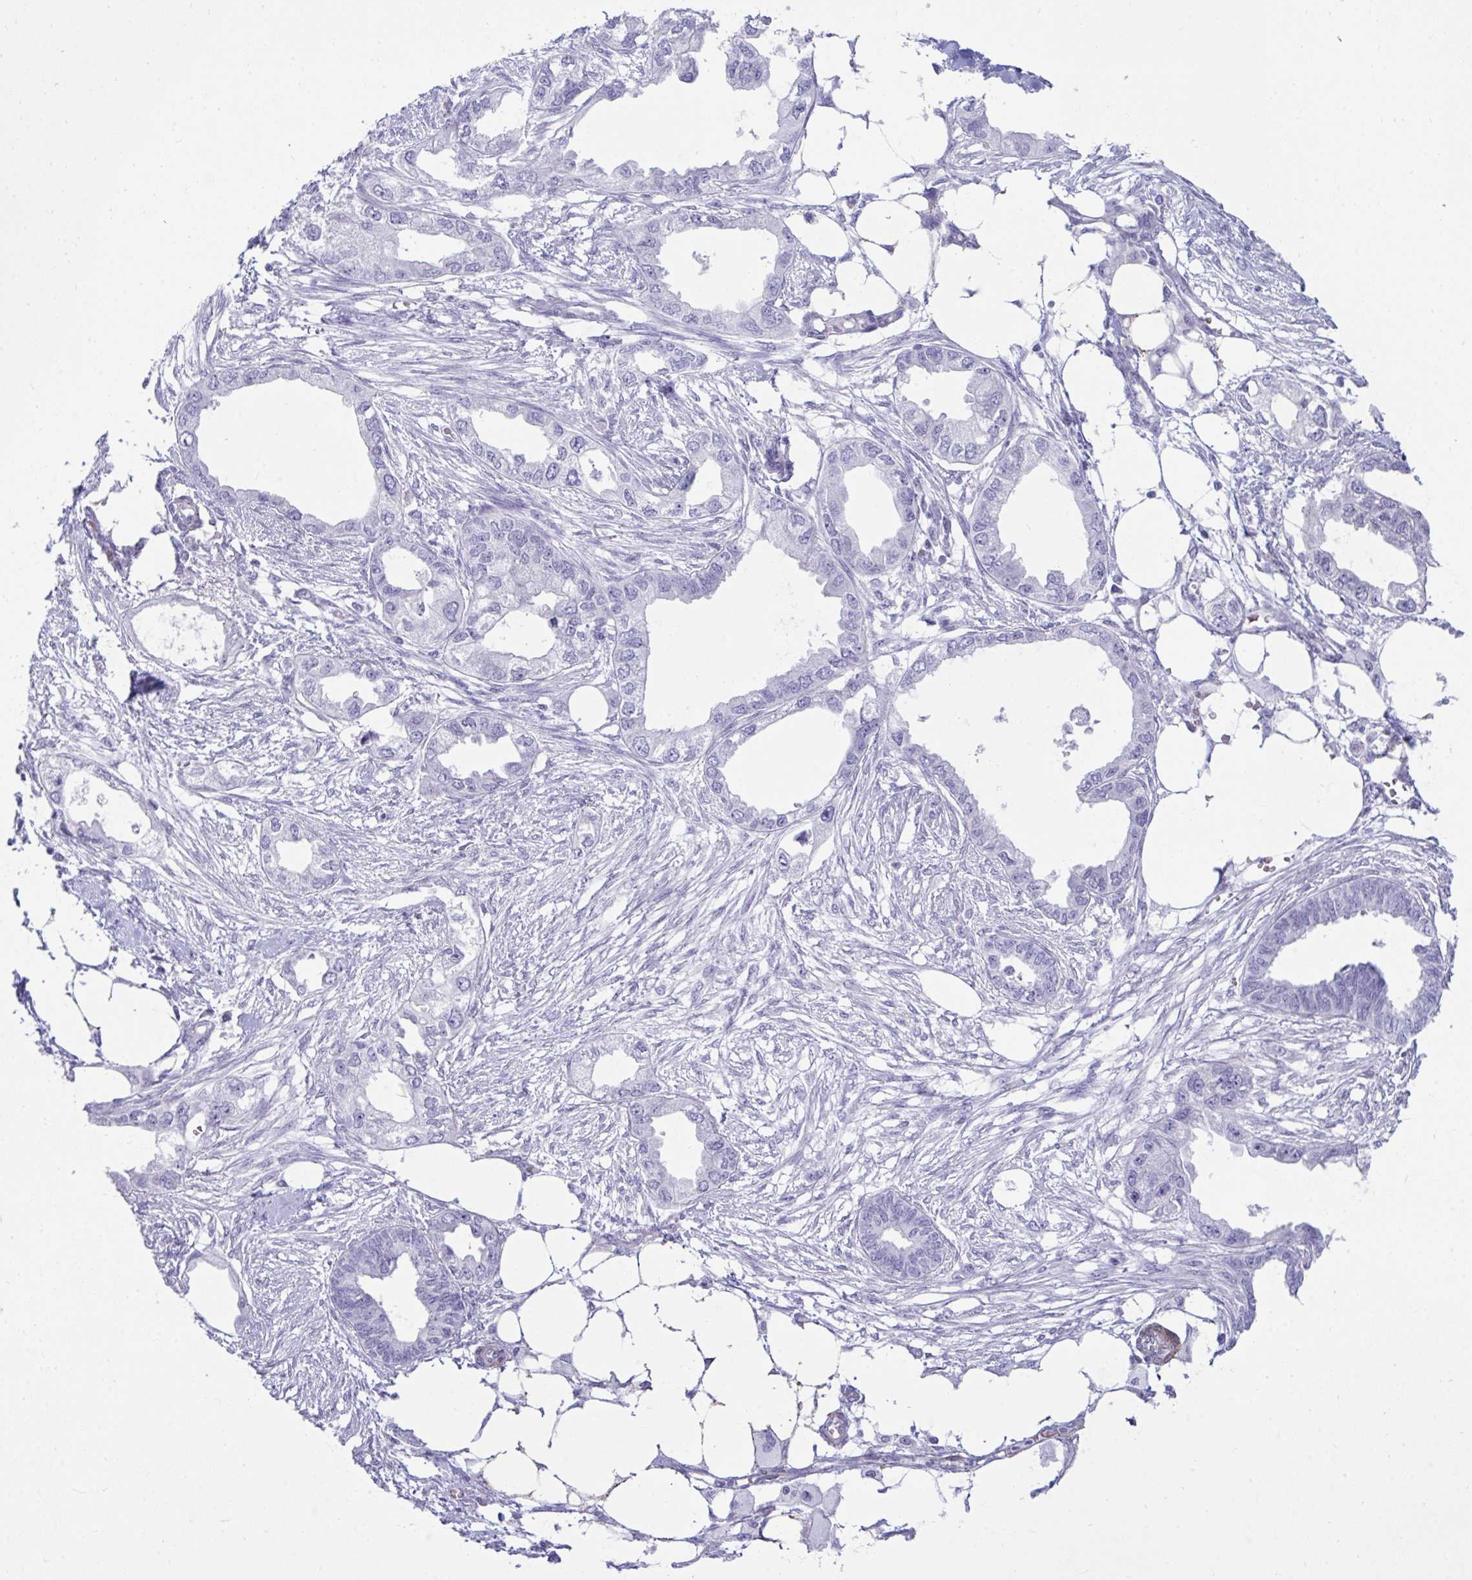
{"staining": {"intensity": "negative", "quantity": "none", "location": "none"}, "tissue": "endometrial cancer", "cell_type": "Tumor cells", "image_type": "cancer", "snomed": [{"axis": "morphology", "description": "Adenocarcinoma, NOS"}, {"axis": "morphology", "description": "Adenocarcinoma, metastatic, NOS"}, {"axis": "topography", "description": "Adipose tissue"}, {"axis": "topography", "description": "Endometrium"}], "caption": "This is an immunohistochemistry (IHC) histopathology image of human endometrial cancer. There is no staining in tumor cells.", "gene": "UBL3", "patient": {"sex": "female", "age": 67}}